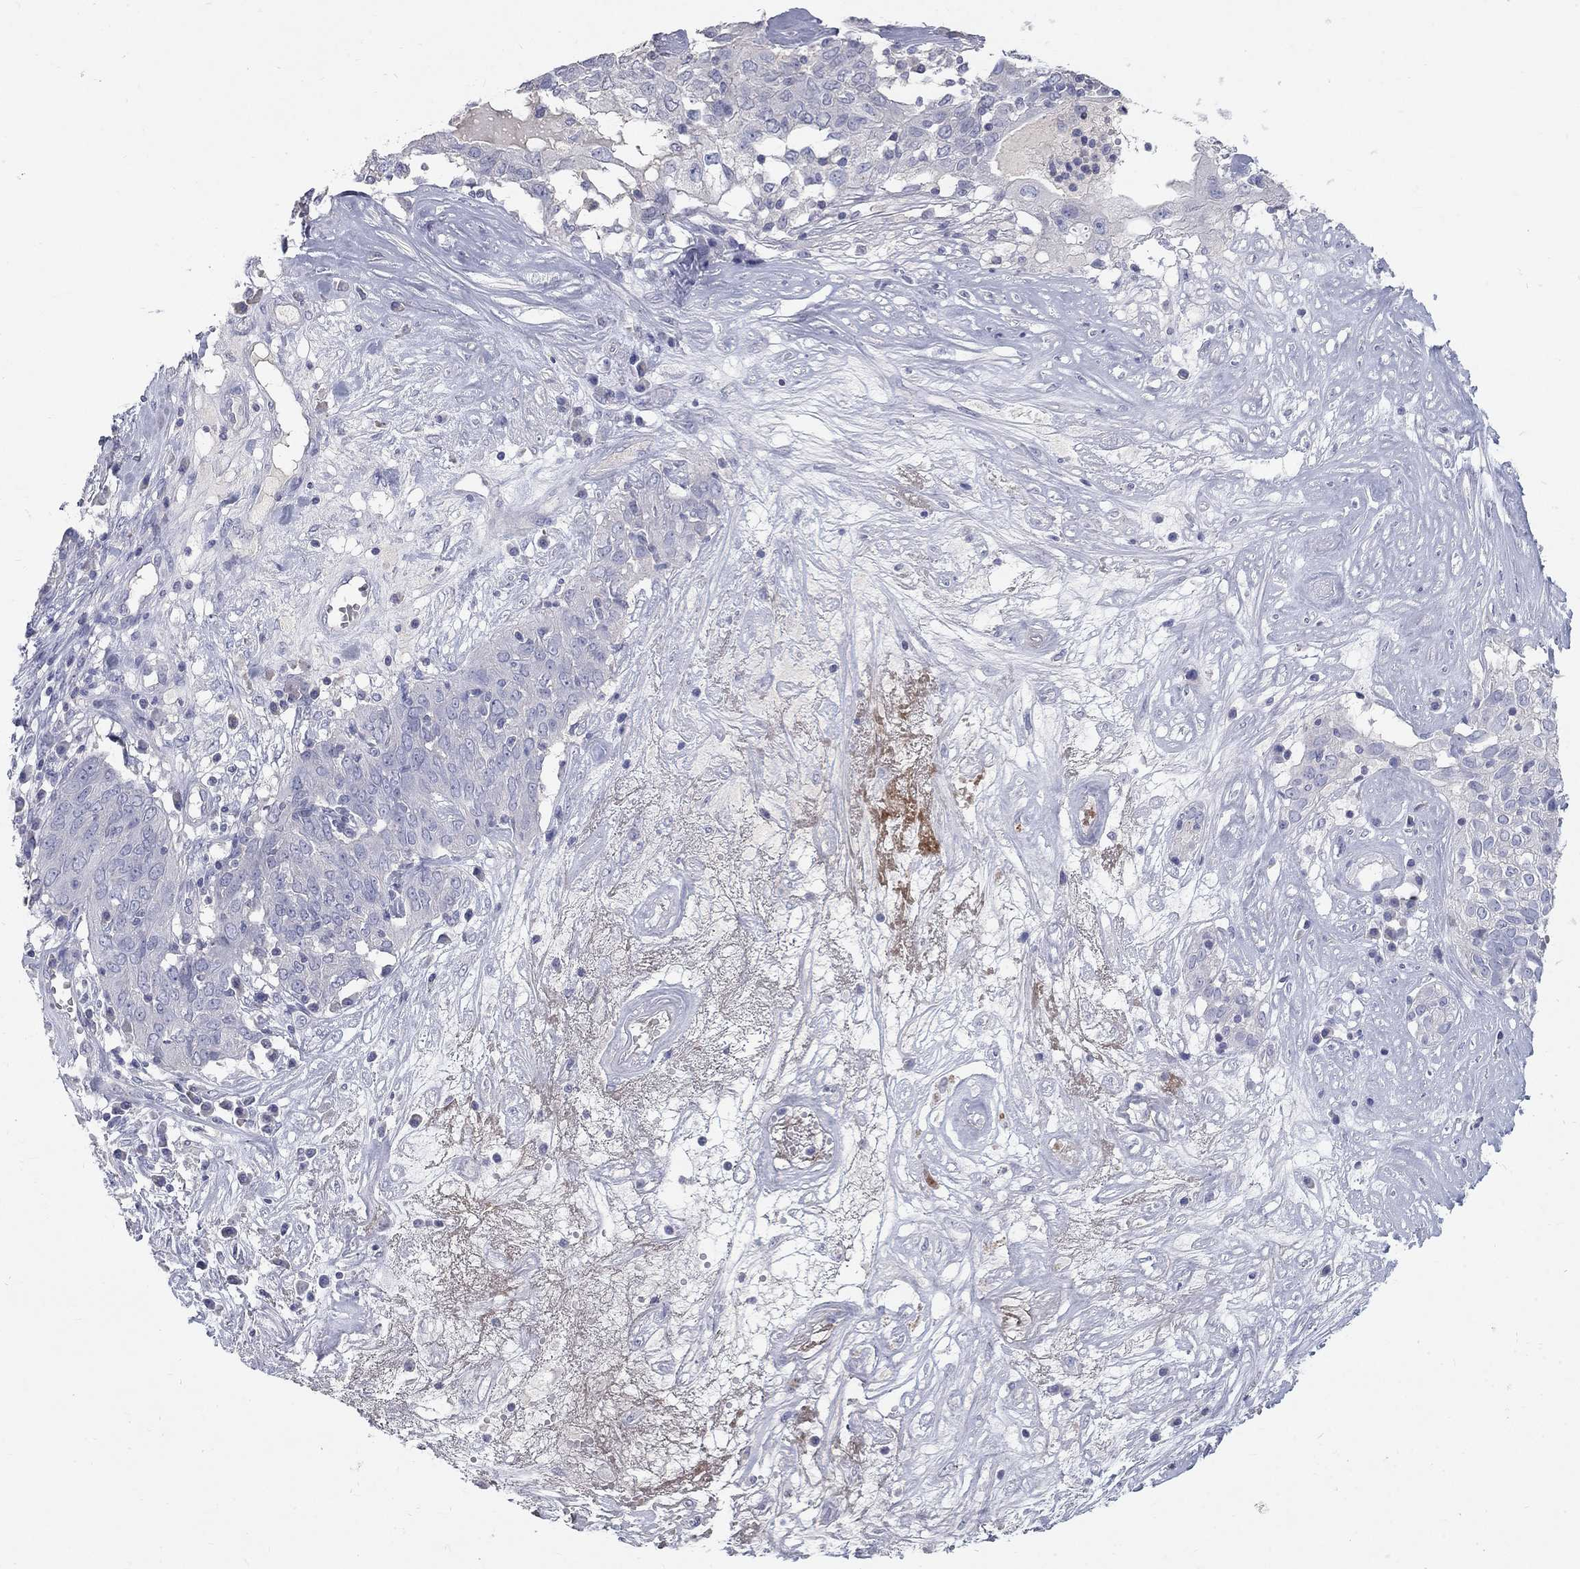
{"staining": {"intensity": "negative", "quantity": "none", "location": "none"}, "tissue": "ovarian cancer", "cell_type": "Tumor cells", "image_type": "cancer", "snomed": [{"axis": "morphology", "description": "Carcinoma, endometroid"}, {"axis": "topography", "description": "Ovary"}], "caption": "The photomicrograph displays no staining of tumor cells in ovarian cancer (endometroid carcinoma).", "gene": "PTH1R", "patient": {"sex": "female", "age": 50}}